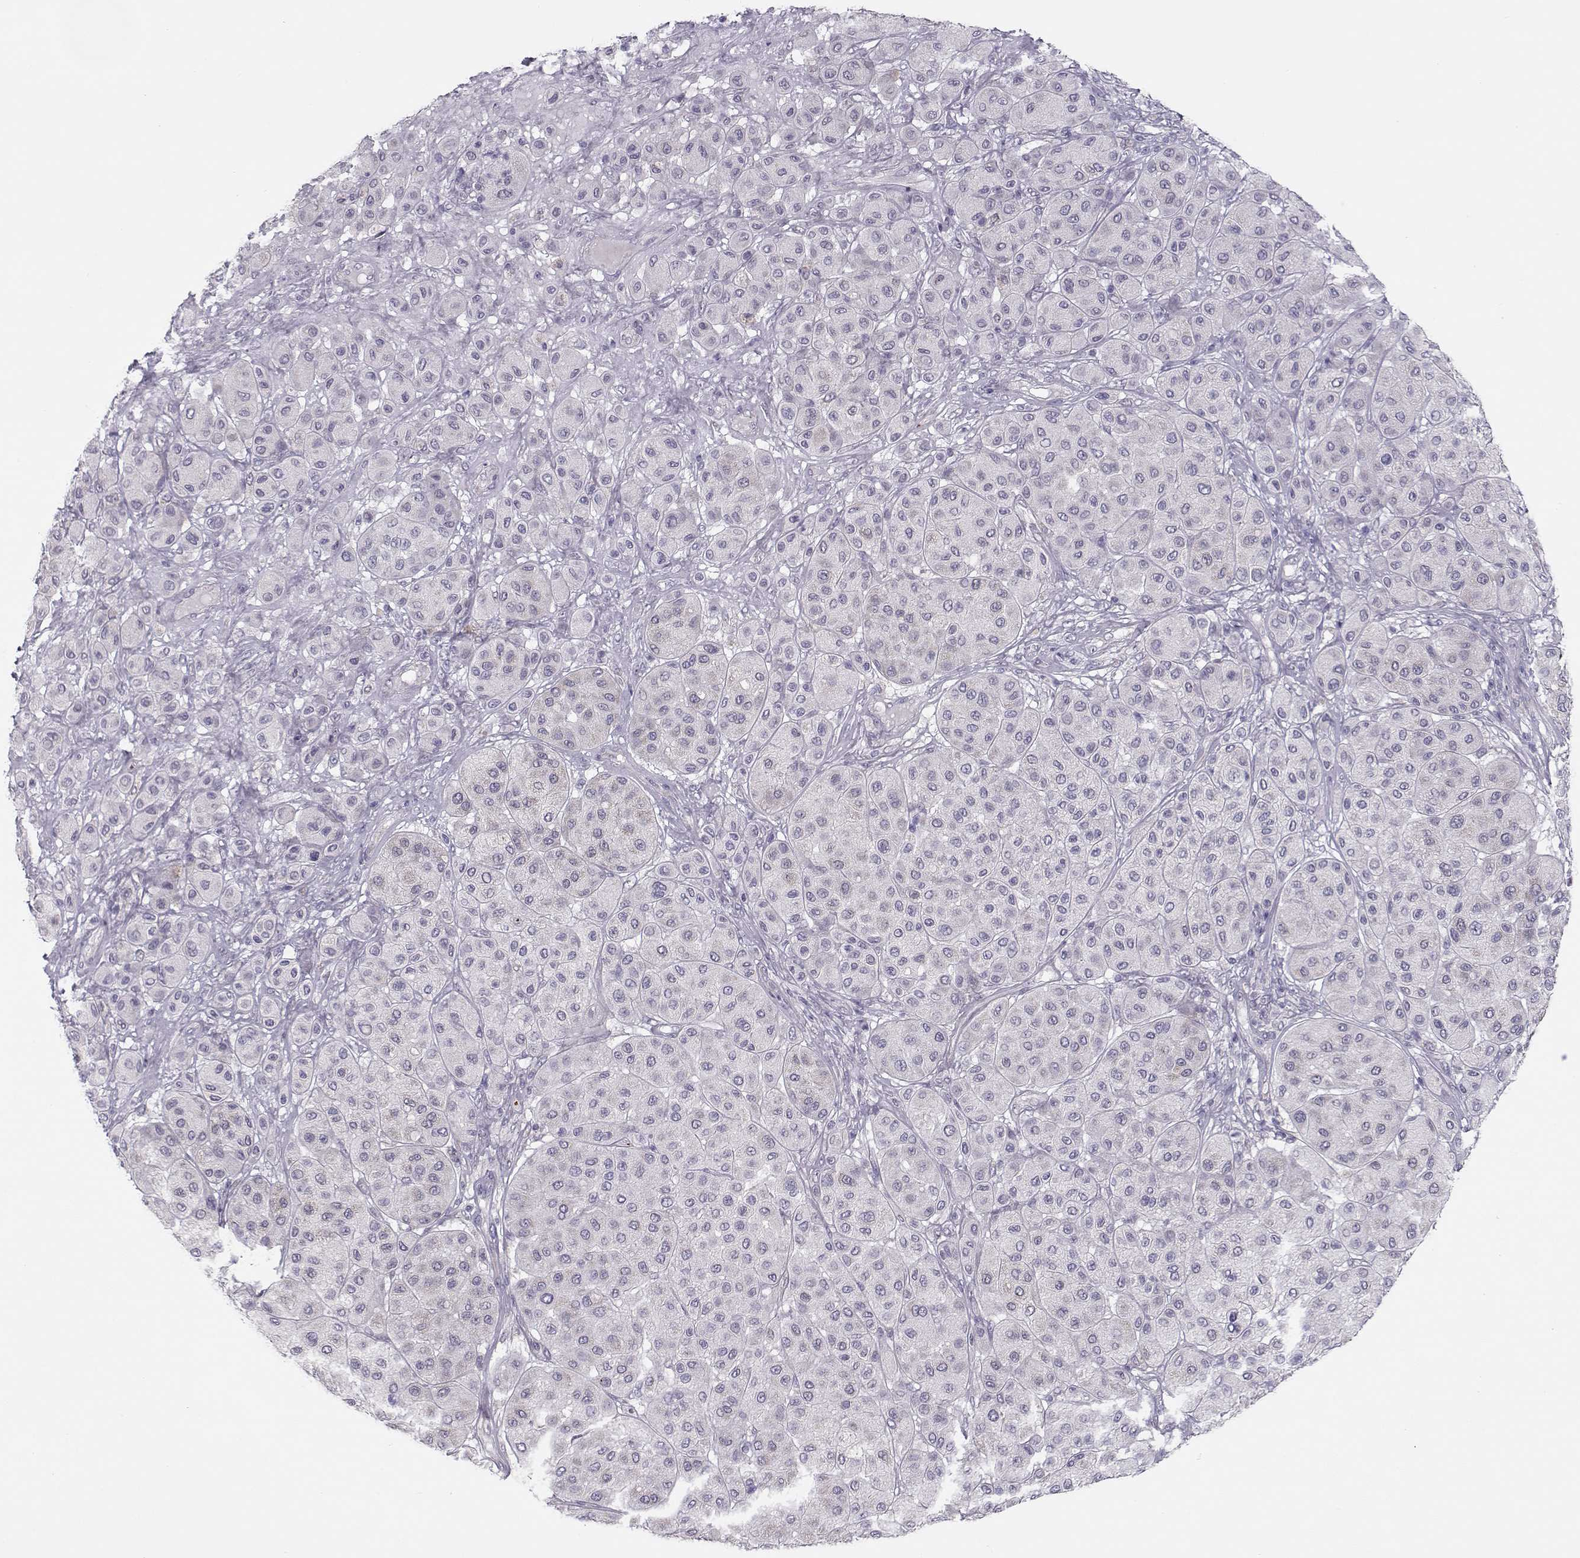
{"staining": {"intensity": "negative", "quantity": "none", "location": "none"}, "tissue": "melanoma", "cell_type": "Tumor cells", "image_type": "cancer", "snomed": [{"axis": "morphology", "description": "Malignant melanoma, Metastatic site"}, {"axis": "topography", "description": "Smooth muscle"}], "caption": "High power microscopy histopathology image of an immunohistochemistry (IHC) micrograph of malignant melanoma (metastatic site), revealing no significant expression in tumor cells. (DAB (3,3'-diaminobenzidine) immunohistochemistry, high magnification).", "gene": "KLF17", "patient": {"sex": "male", "age": 41}}